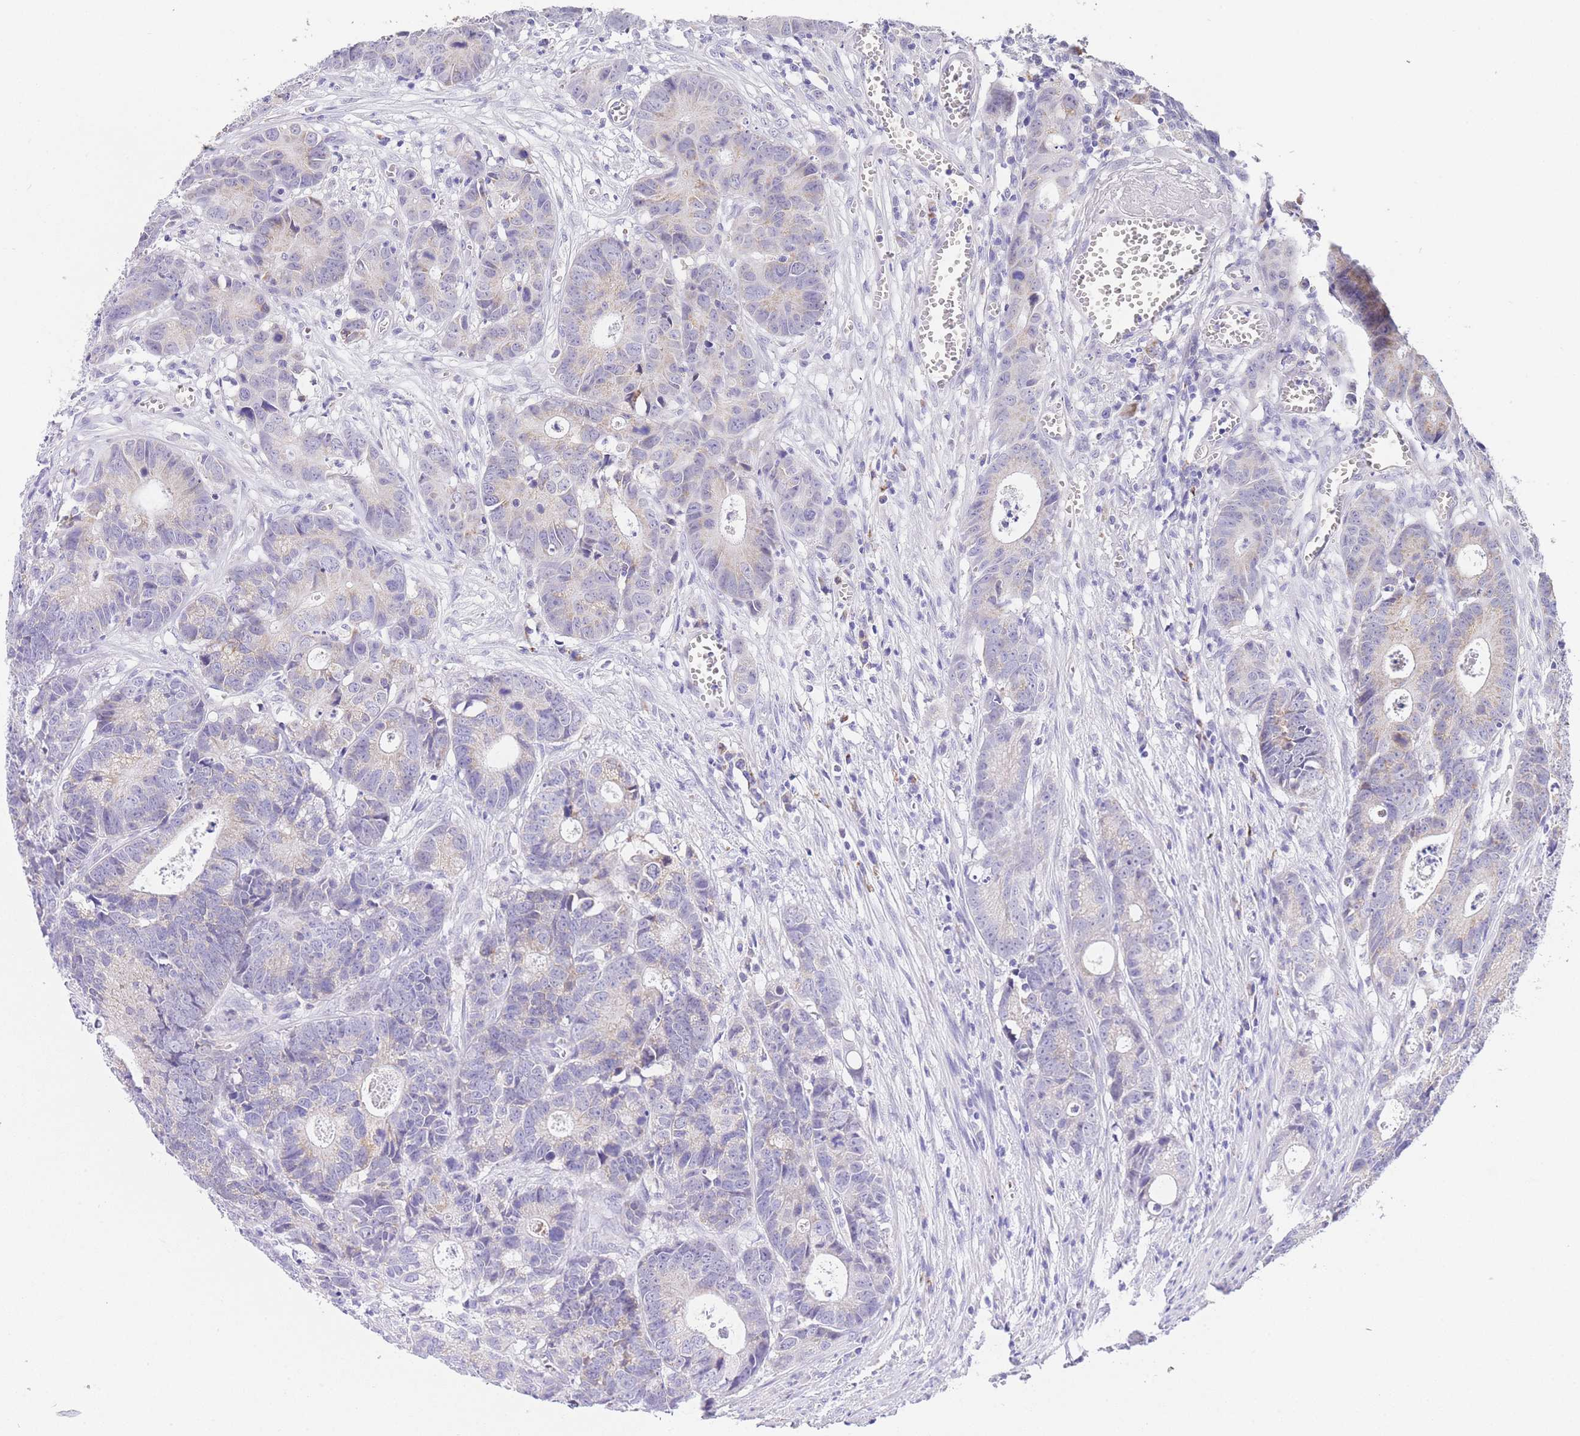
{"staining": {"intensity": "negative", "quantity": "none", "location": "none"}, "tissue": "colorectal cancer", "cell_type": "Tumor cells", "image_type": "cancer", "snomed": [{"axis": "morphology", "description": "Adenocarcinoma, NOS"}, {"axis": "topography", "description": "Colon"}], "caption": "Immunohistochemistry histopathology image of neoplastic tissue: adenocarcinoma (colorectal) stained with DAB (3,3'-diaminobenzidine) exhibits no significant protein positivity in tumor cells.", "gene": "NKD2", "patient": {"sex": "female", "age": 57}}